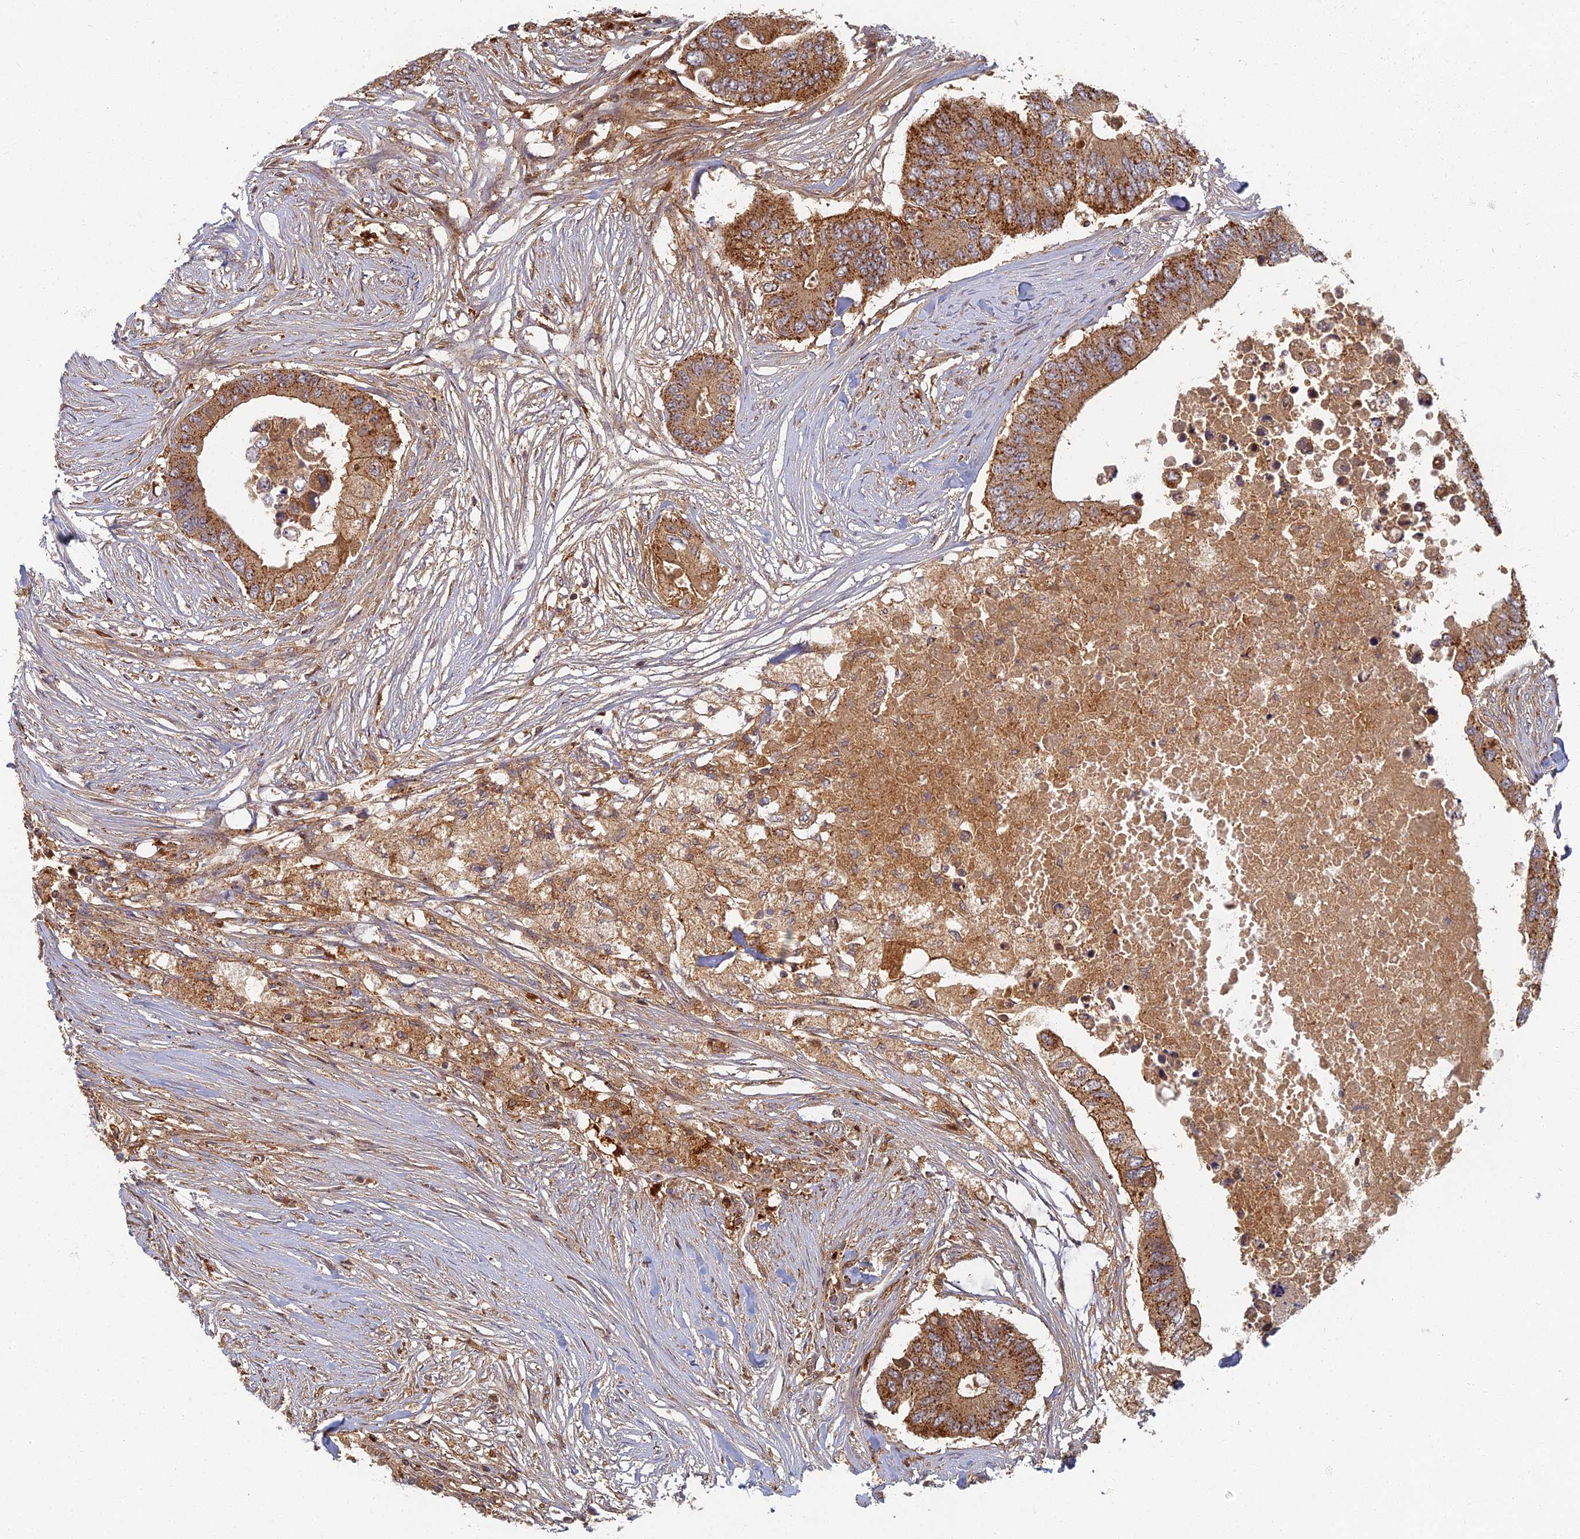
{"staining": {"intensity": "strong", "quantity": ">75%", "location": "cytoplasmic/membranous"}, "tissue": "colorectal cancer", "cell_type": "Tumor cells", "image_type": "cancer", "snomed": [{"axis": "morphology", "description": "Adenocarcinoma, NOS"}, {"axis": "topography", "description": "Colon"}], "caption": "Human colorectal adenocarcinoma stained with a protein marker displays strong staining in tumor cells.", "gene": "INO80D", "patient": {"sex": "male", "age": 71}}